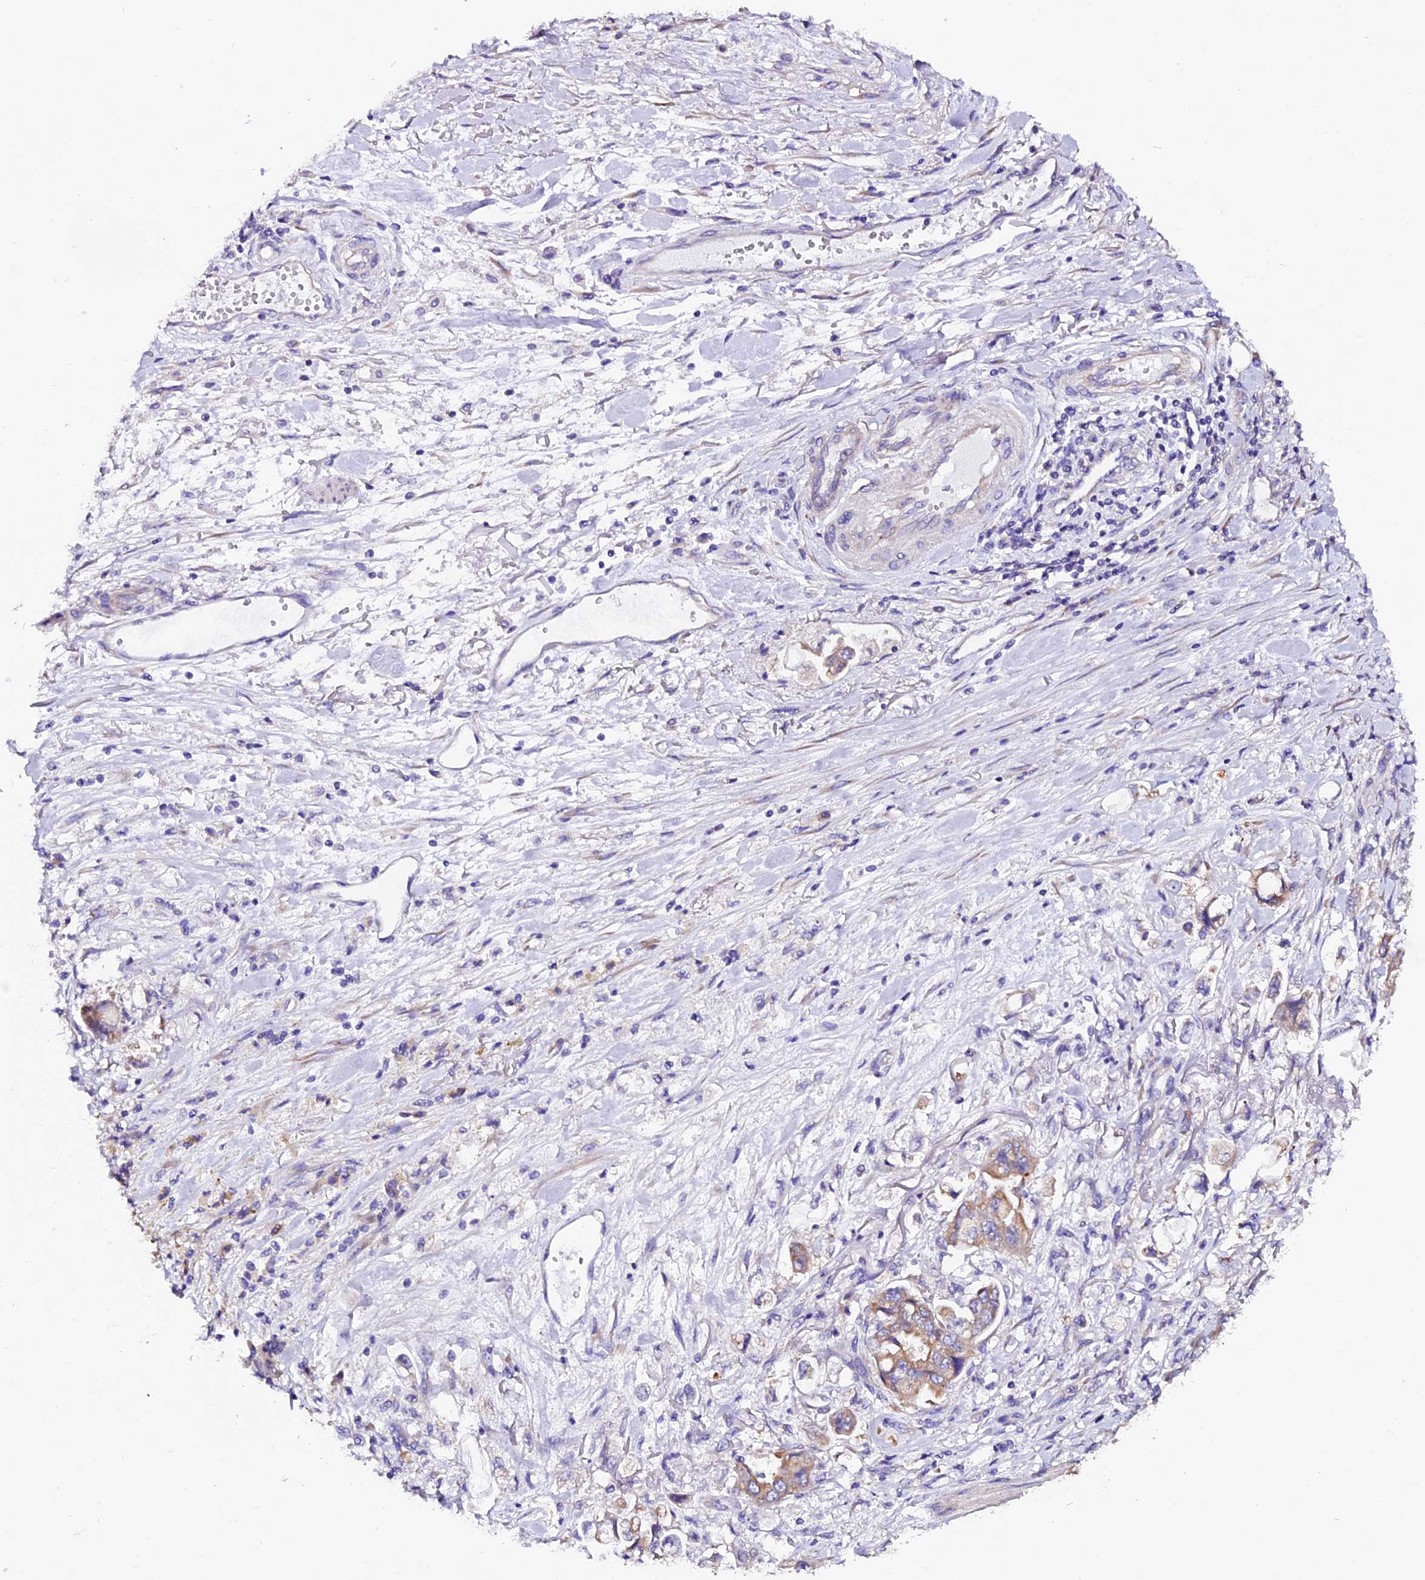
{"staining": {"intensity": "moderate", "quantity": "25%-75%", "location": "cytoplasmic/membranous"}, "tissue": "stomach cancer", "cell_type": "Tumor cells", "image_type": "cancer", "snomed": [{"axis": "morphology", "description": "Adenocarcinoma, NOS"}, {"axis": "topography", "description": "Stomach"}], "caption": "A high-resolution micrograph shows immunohistochemistry (IHC) staining of stomach cancer (adenocarcinoma), which shows moderate cytoplasmic/membranous expression in about 25%-75% of tumor cells.", "gene": "COMTD1", "patient": {"sex": "male", "age": 62}}